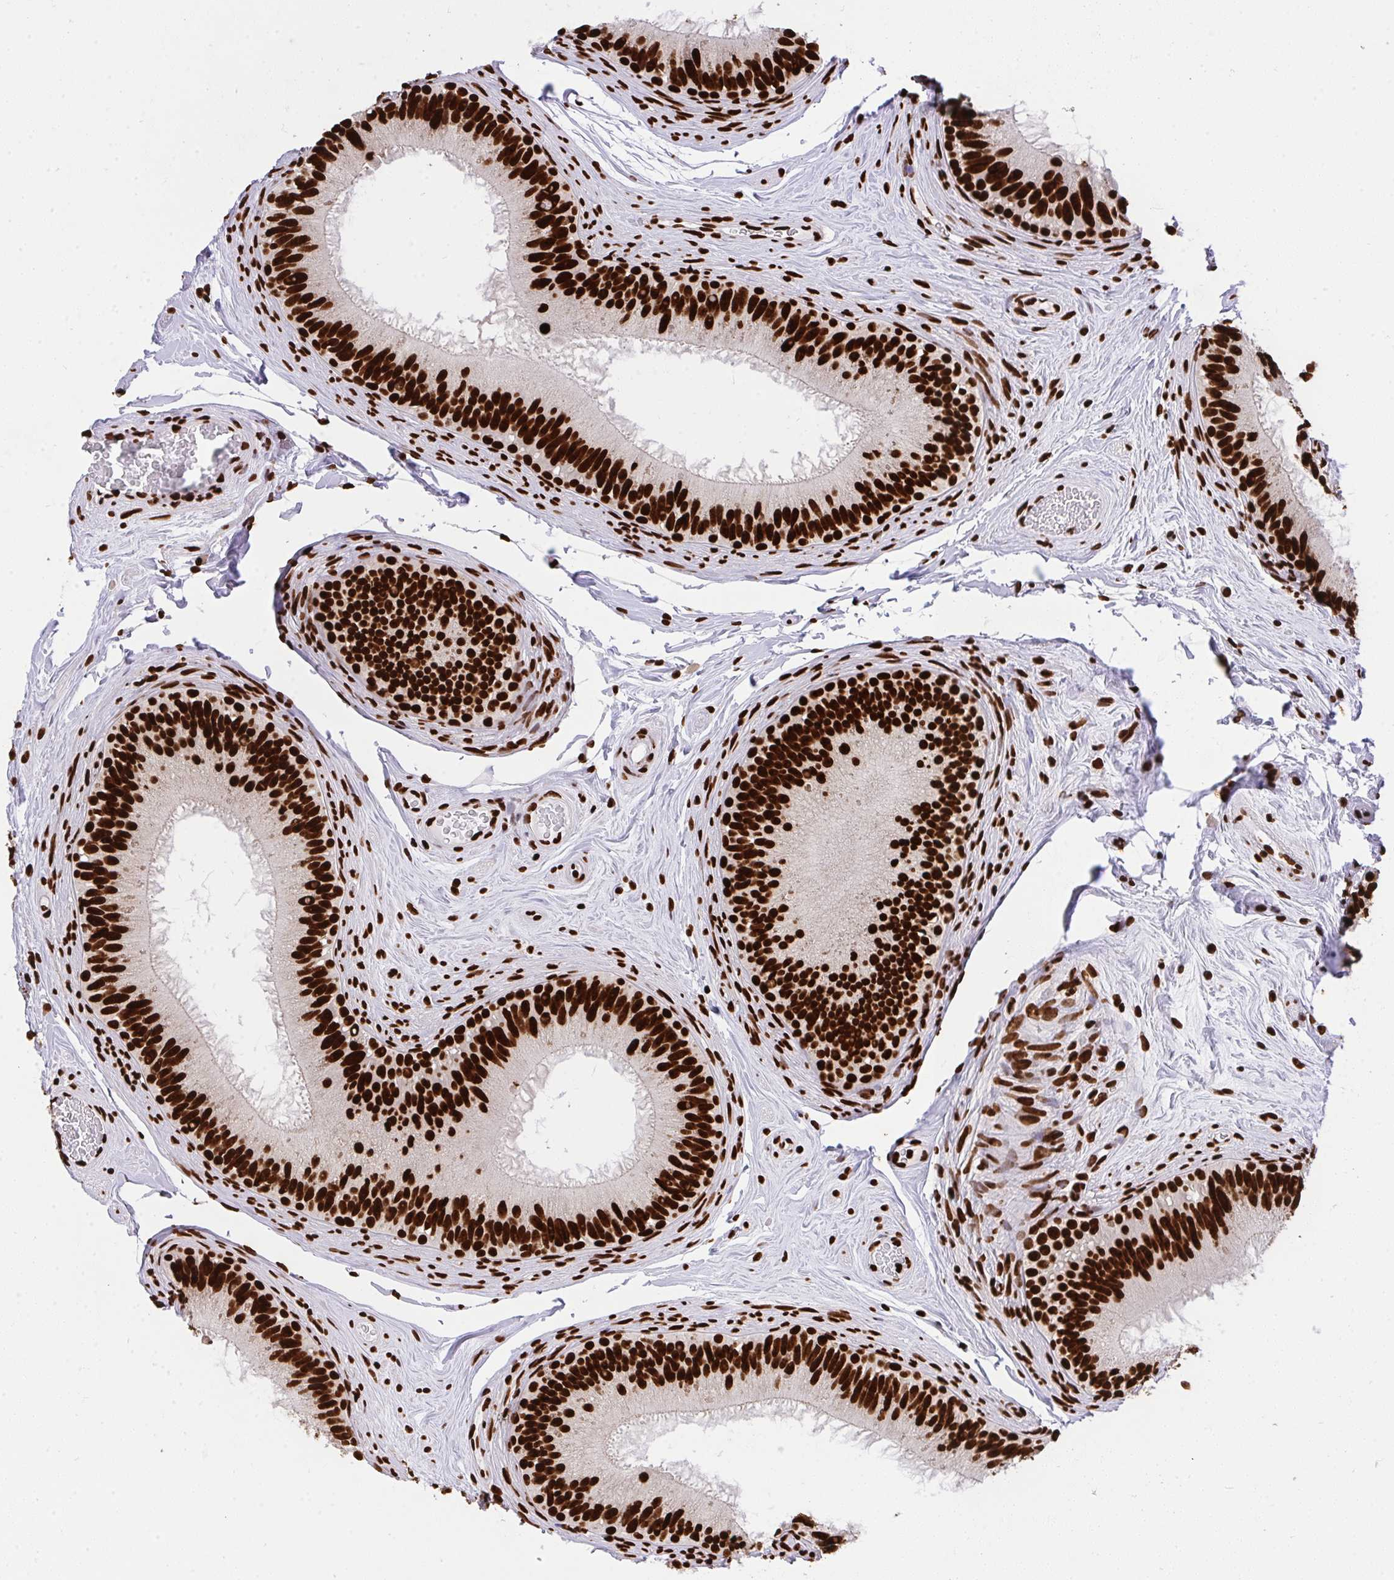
{"staining": {"intensity": "strong", "quantity": ">75%", "location": "nuclear"}, "tissue": "epididymis", "cell_type": "Glandular cells", "image_type": "normal", "snomed": [{"axis": "morphology", "description": "Normal tissue, NOS"}, {"axis": "topography", "description": "Epididymis"}], "caption": "Immunohistochemistry (IHC) photomicrograph of benign epididymis stained for a protein (brown), which exhibits high levels of strong nuclear expression in approximately >75% of glandular cells.", "gene": "HNRNPL", "patient": {"sex": "male", "age": 44}}